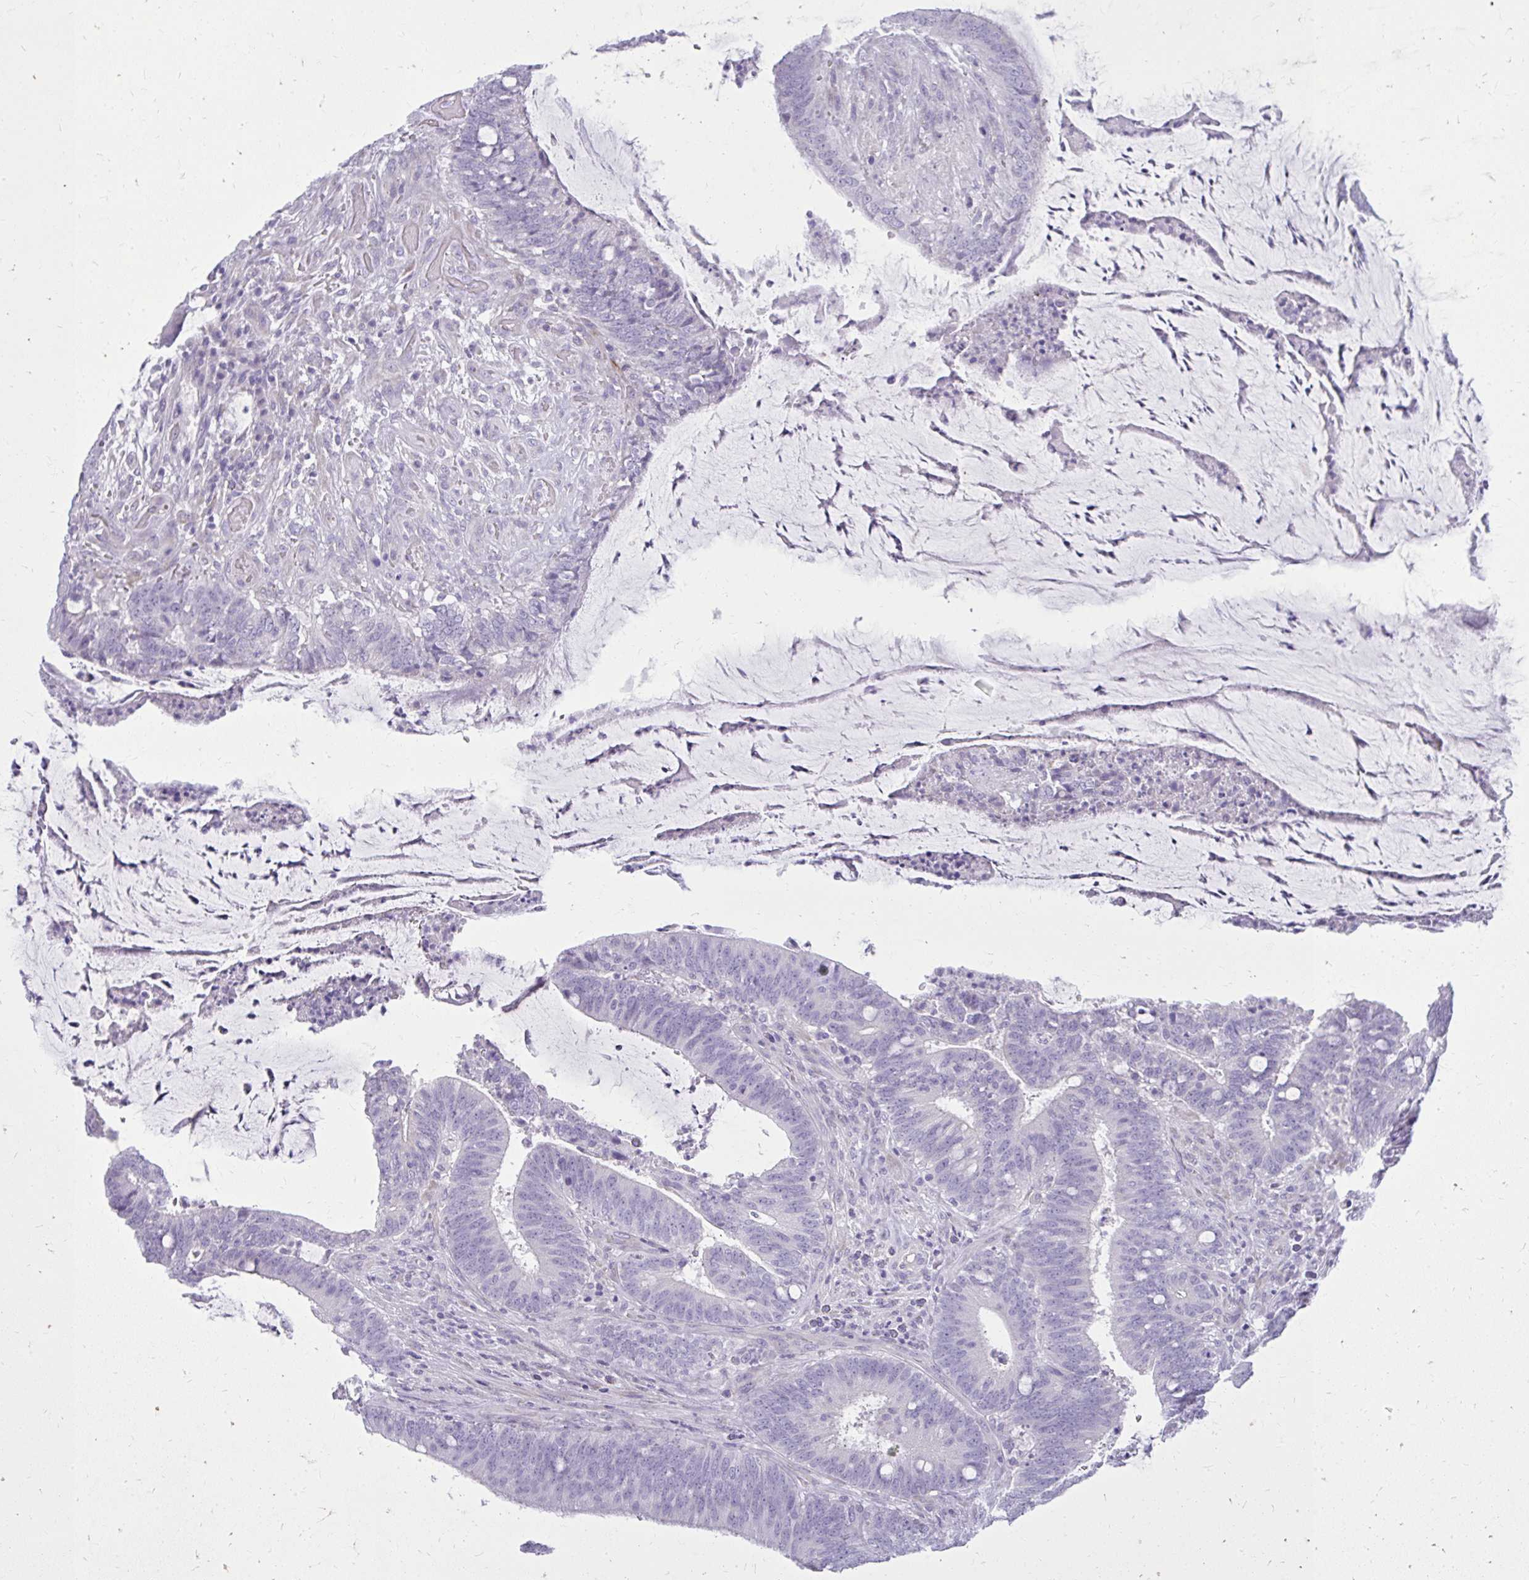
{"staining": {"intensity": "negative", "quantity": "none", "location": "none"}, "tissue": "colorectal cancer", "cell_type": "Tumor cells", "image_type": "cancer", "snomed": [{"axis": "morphology", "description": "Adenocarcinoma, NOS"}, {"axis": "topography", "description": "Colon"}], "caption": "Protein analysis of colorectal cancer reveals no significant staining in tumor cells.", "gene": "PRAP1", "patient": {"sex": "female", "age": 43}}